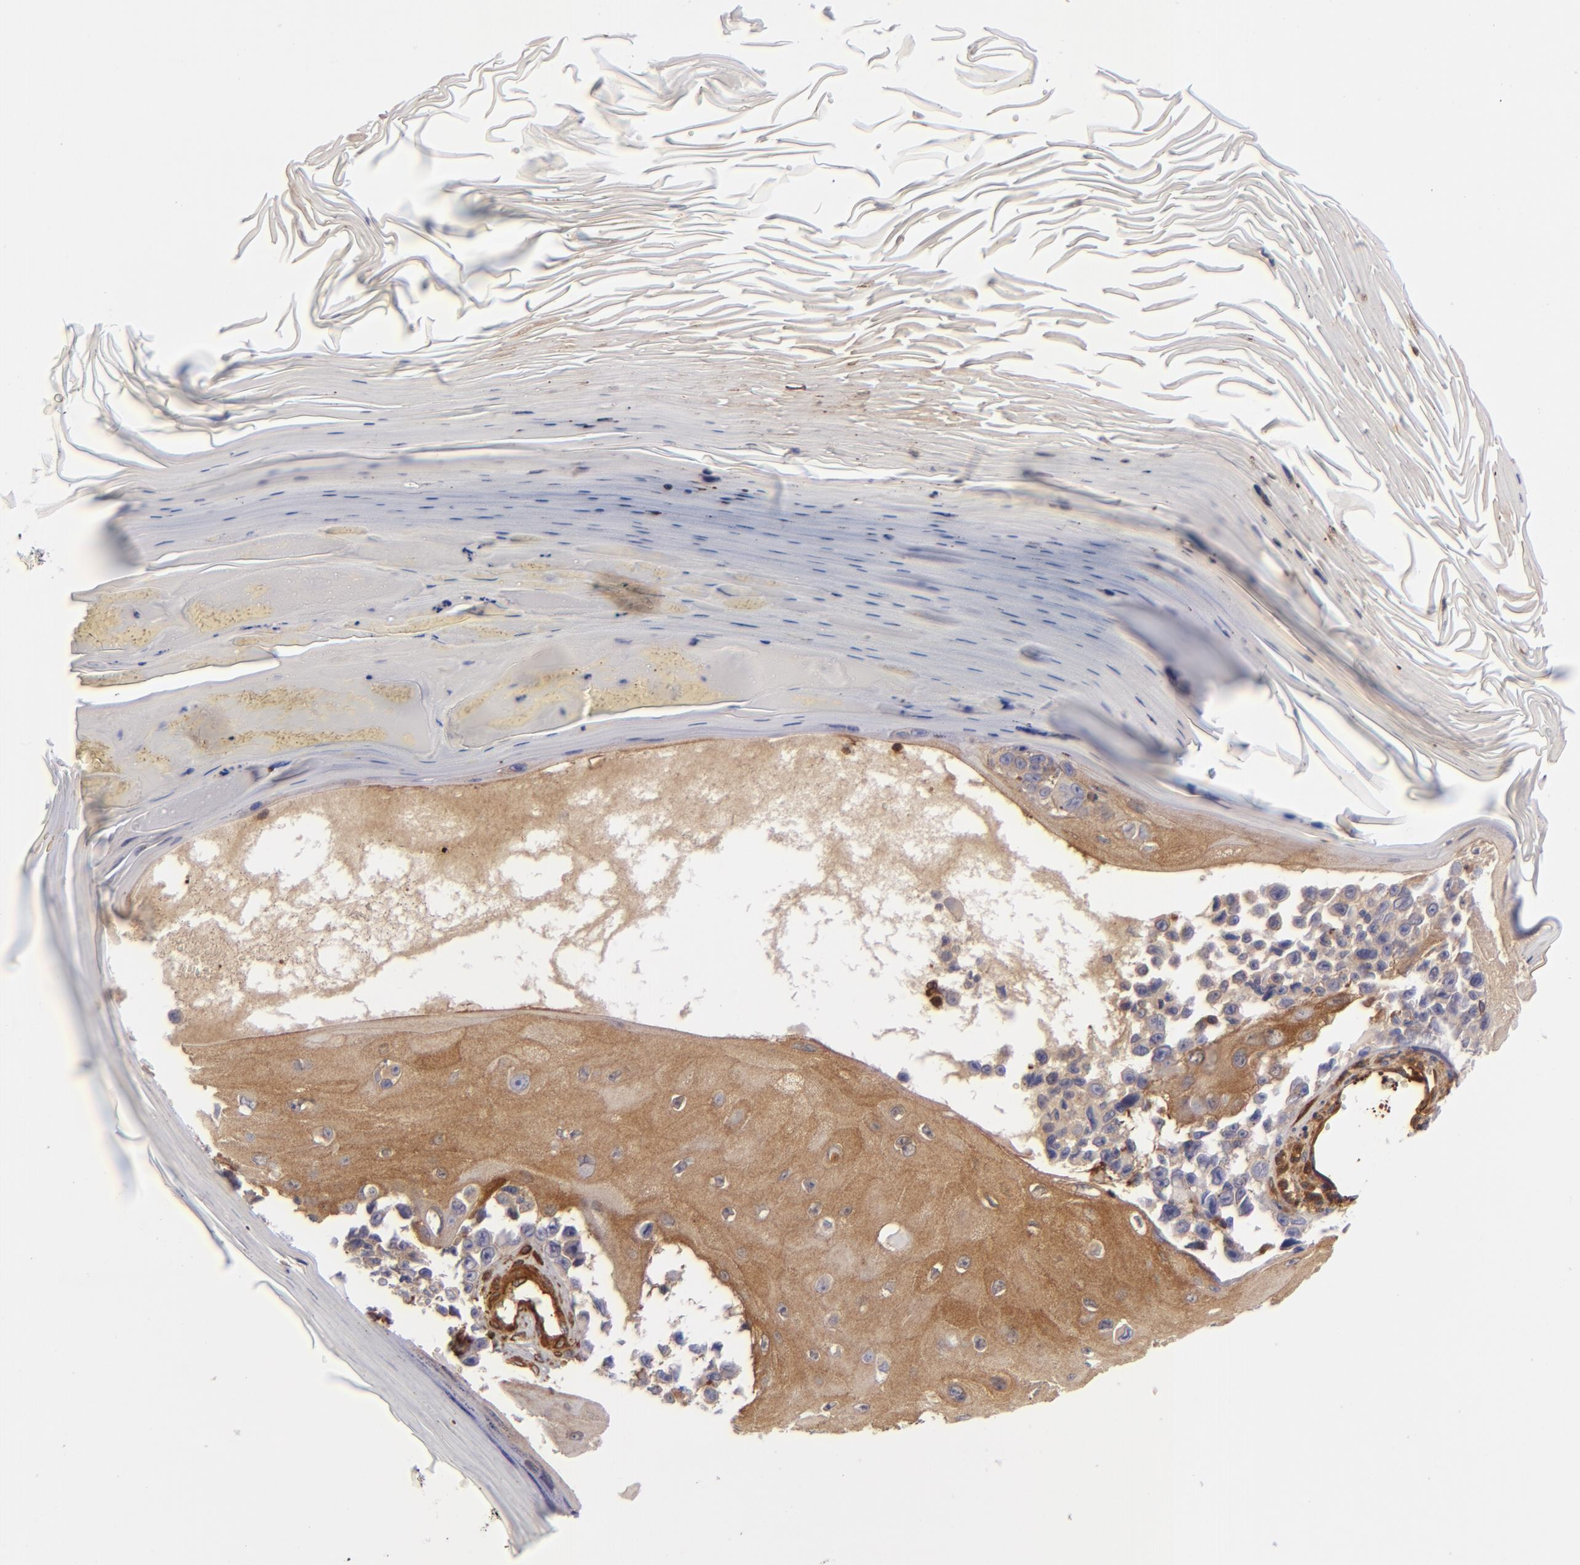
{"staining": {"intensity": "weak", "quantity": ">75%", "location": "cytoplasmic/membranous"}, "tissue": "melanoma", "cell_type": "Tumor cells", "image_type": "cancer", "snomed": [{"axis": "morphology", "description": "Malignant melanoma, NOS"}, {"axis": "topography", "description": "Skin"}], "caption": "Human melanoma stained for a protein (brown) reveals weak cytoplasmic/membranous positive positivity in approximately >75% of tumor cells.", "gene": "VCL", "patient": {"sex": "female", "age": 82}}